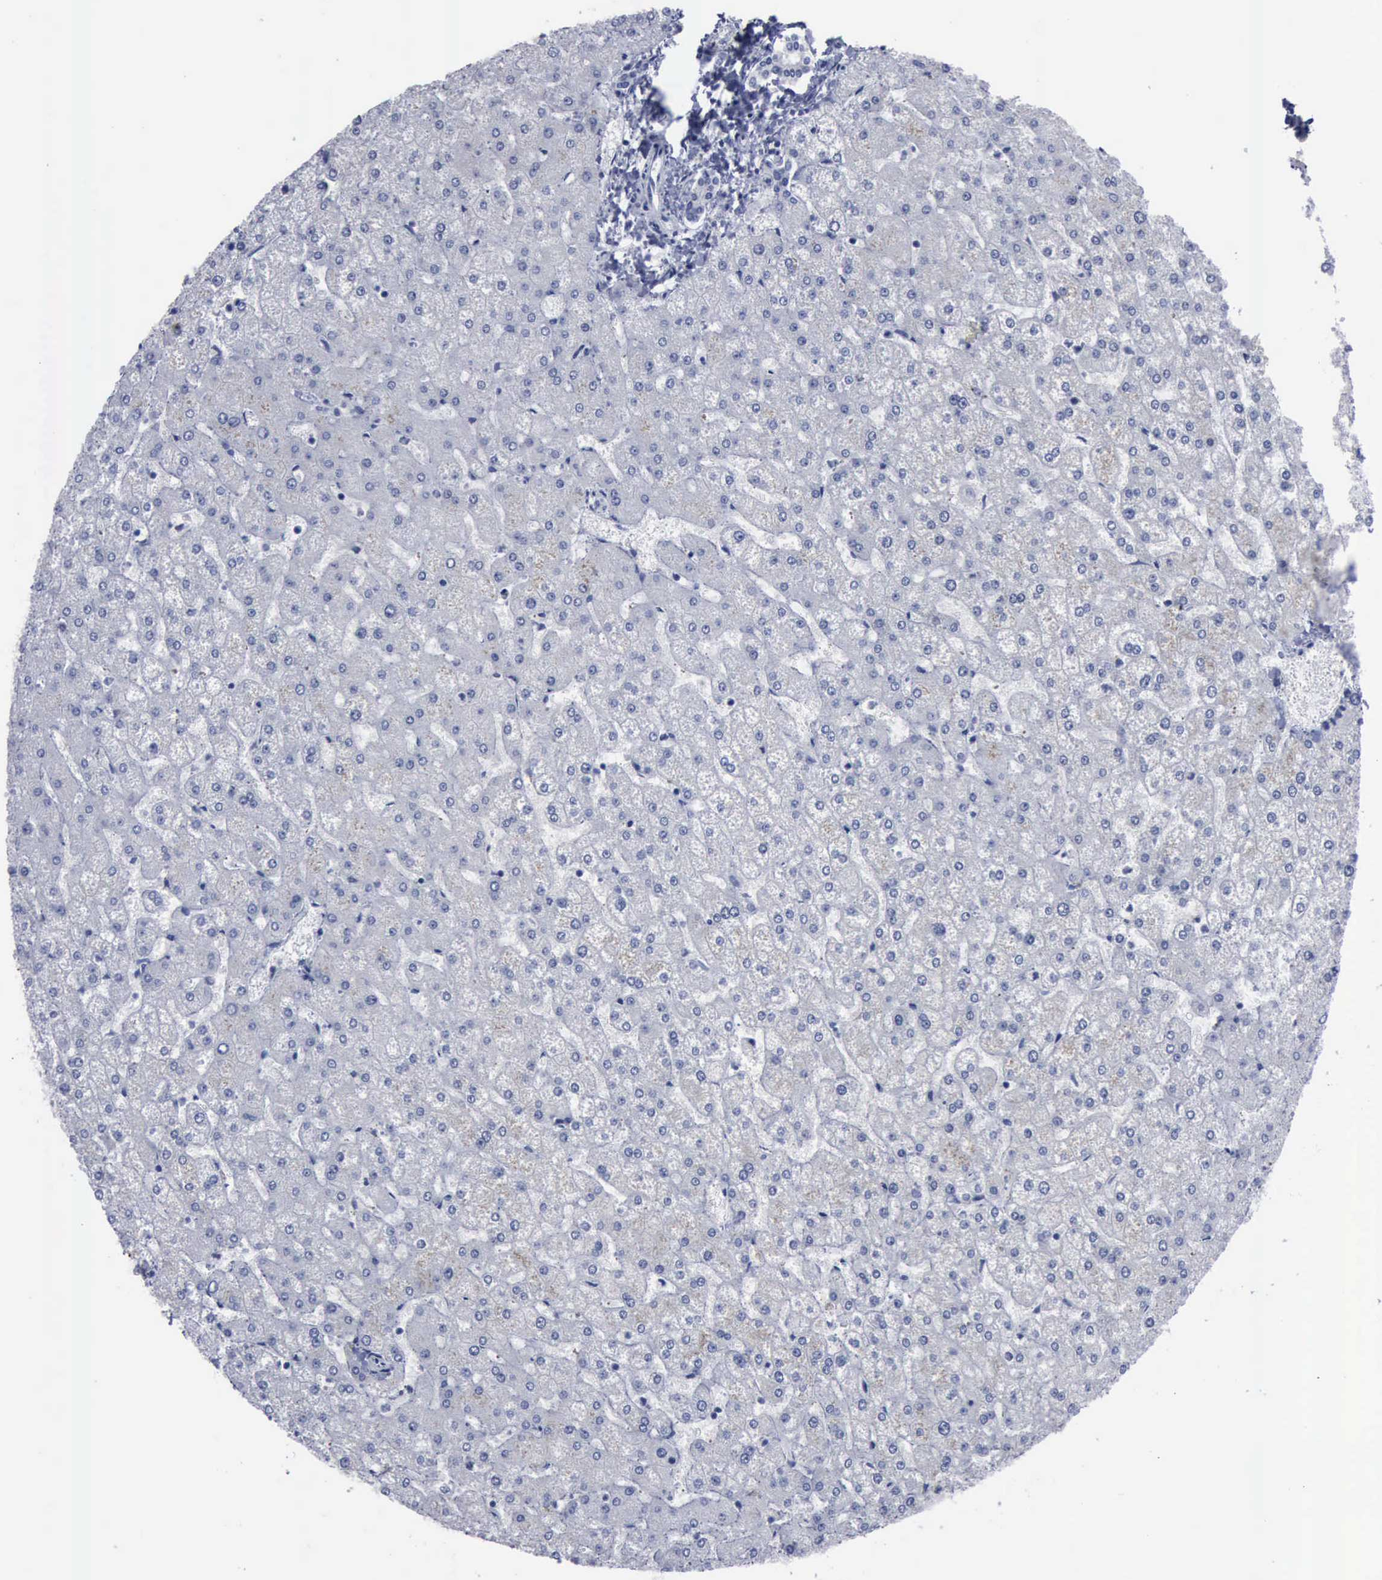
{"staining": {"intensity": "negative", "quantity": "none", "location": "none"}, "tissue": "liver", "cell_type": "Cholangiocytes", "image_type": "normal", "snomed": [{"axis": "morphology", "description": "Normal tissue, NOS"}, {"axis": "topography", "description": "Liver"}], "caption": "This histopathology image is of unremarkable liver stained with immunohistochemistry to label a protein in brown with the nuclei are counter-stained blue. There is no staining in cholangiocytes. Brightfield microscopy of immunohistochemistry (IHC) stained with DAB (brown) and hematoxylin (blue), captured at high magnification.", "gene": "BRD1", "patient": {"sex": "female", "age": 32}}